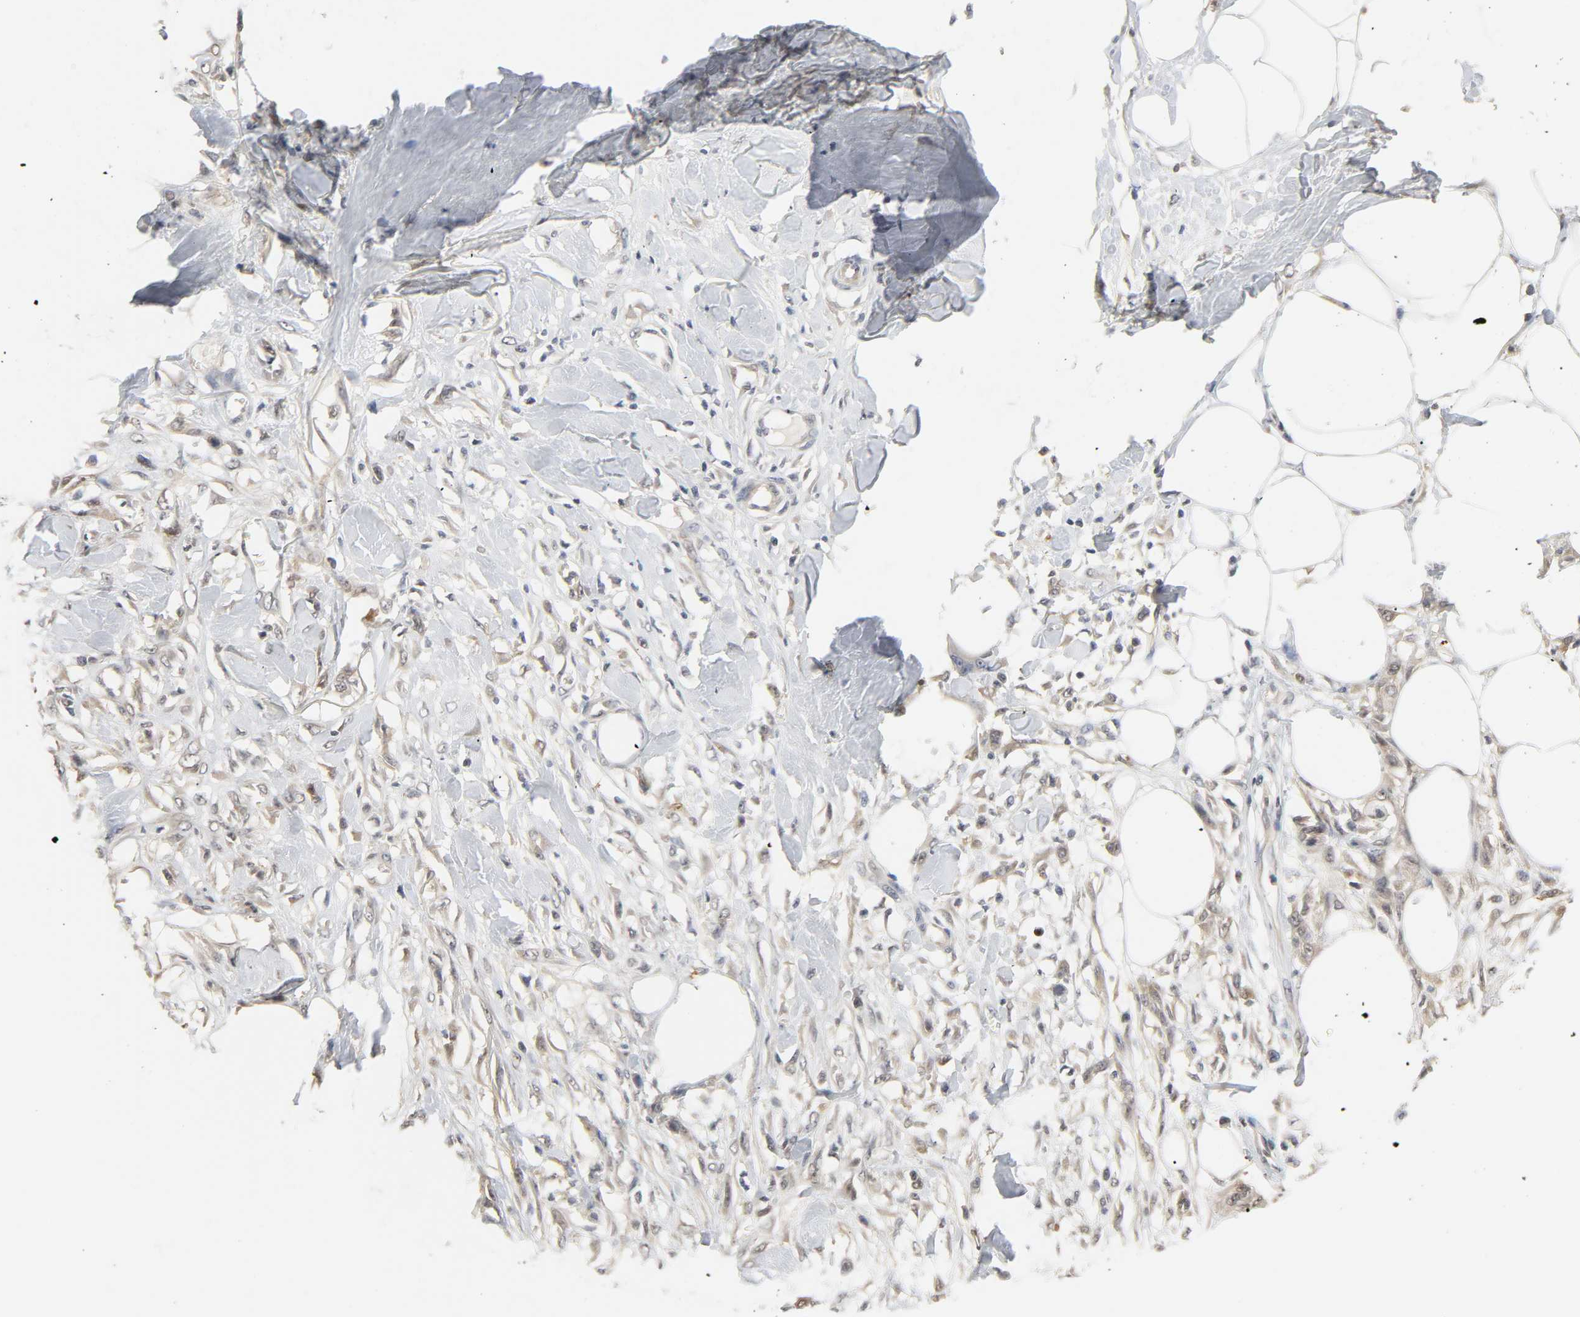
{"staining": {"intensity": "weak", "quantity": "25%-75%", "location": "cytoplasmic/membranous"}, "tissue": "skin cancer", "cell_type": "Tumor cells", "image_type": "cancer", "snomed": [{"axis": "morphology", "description": "Normal tissue, NOS"}, {"axis": "morphology", "description": "Squamous cell carcinoma, NOS"}, {"axis": "topography", "description": "Skin"}], "caption": "Immunohistochemistry (IHC) of squamous cell carcinoma (skin) displays low levels of weak cytoplasmic/membranous positivity in approximately 25%-75% of tumor cells.", "gene": "MIF", "patient": {"sex": "female", "age": 59}}